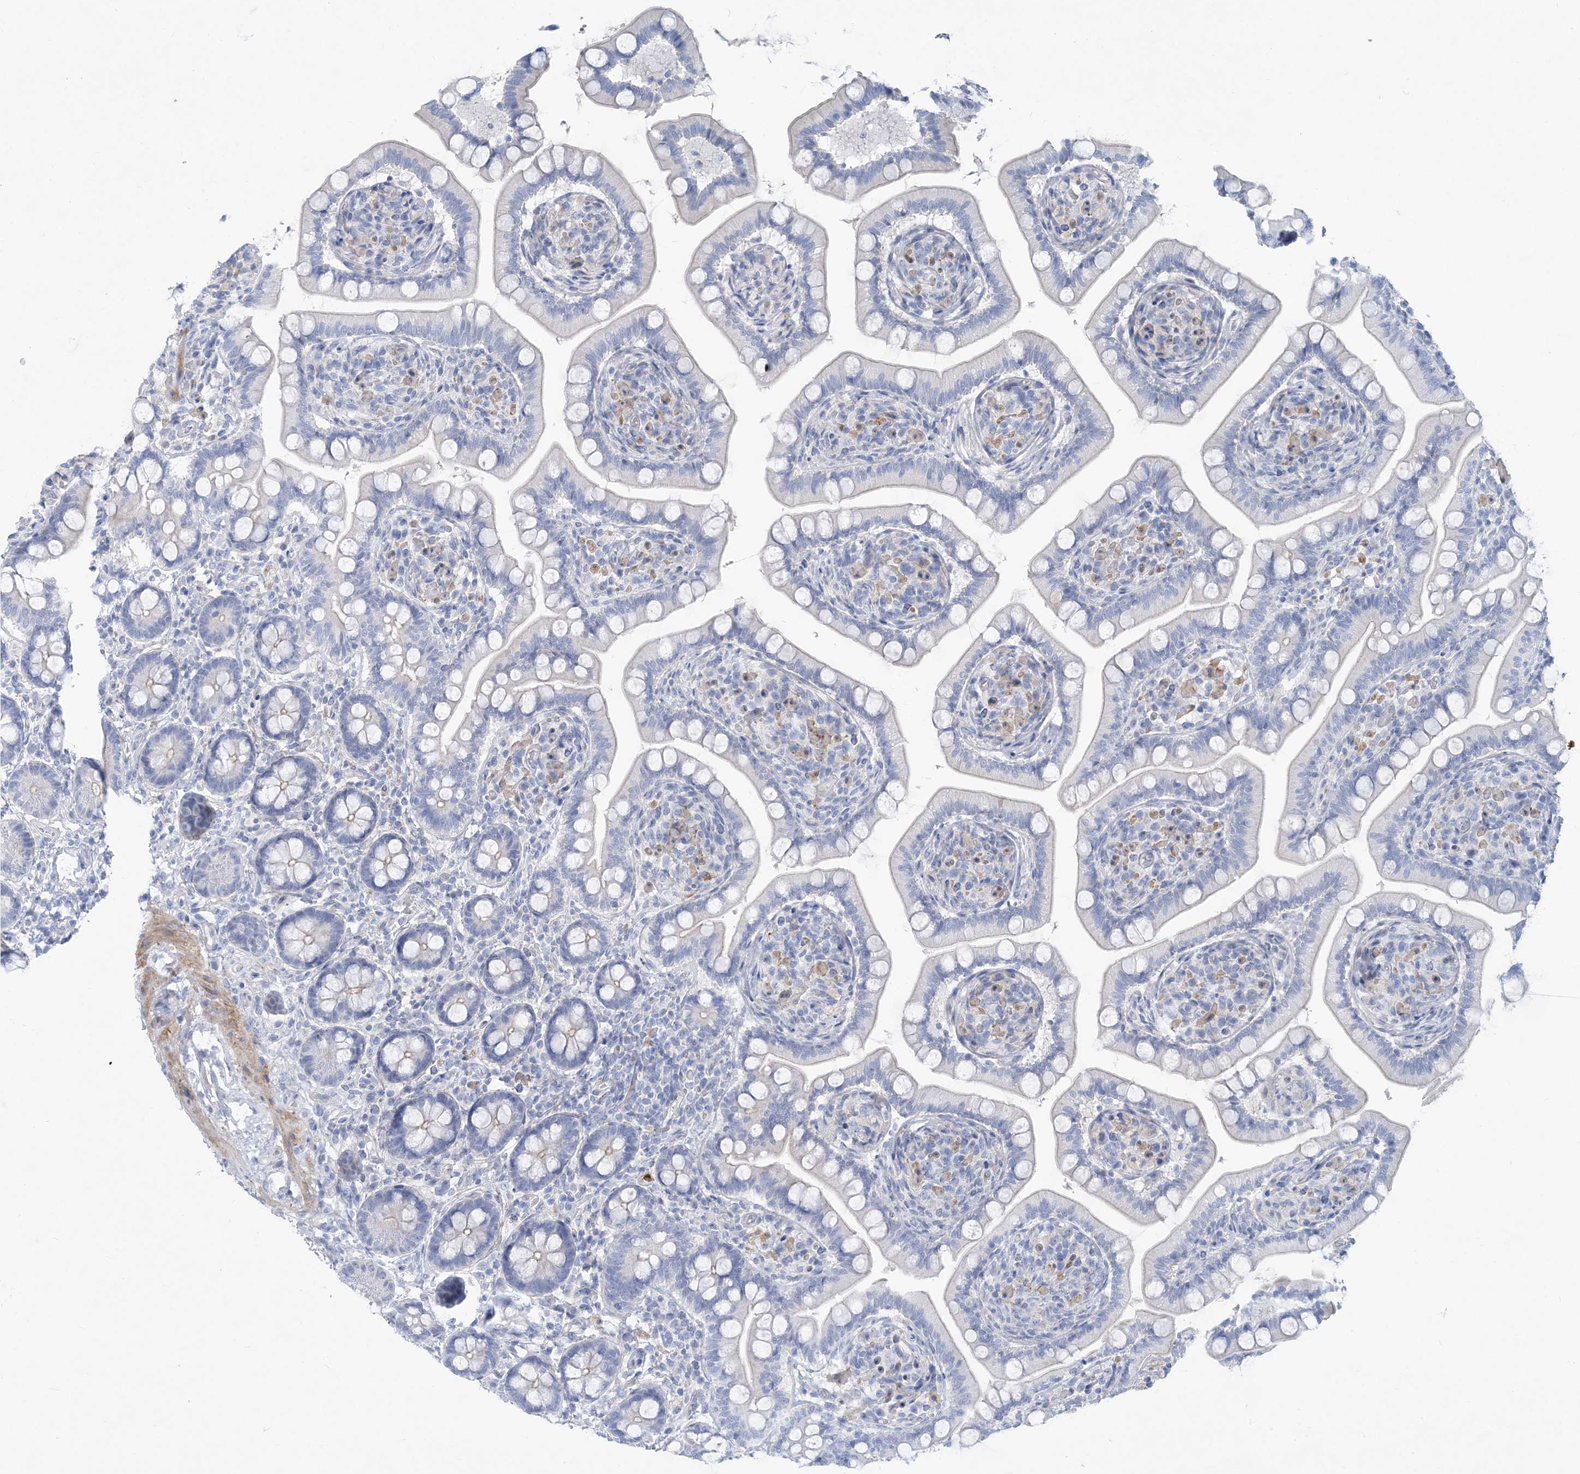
{"staining": {"intensity": "negative", "quantity": "none", "location": "none"}, "tissue": "small intestine", "cell_type": "Glandular cells", "image_type": "normal", "snomed": [{"axis": "morphology", "description": "Normal tissue, NOS"}, {"axis": "topography", "description": "Small intestine"}], "caption": "Small intestine stained for a protein using immunohistochemistry demonstrates no staining glandular cells.", "gene": "MOXD1", "patient": {"sex": "female", "age": 64}}